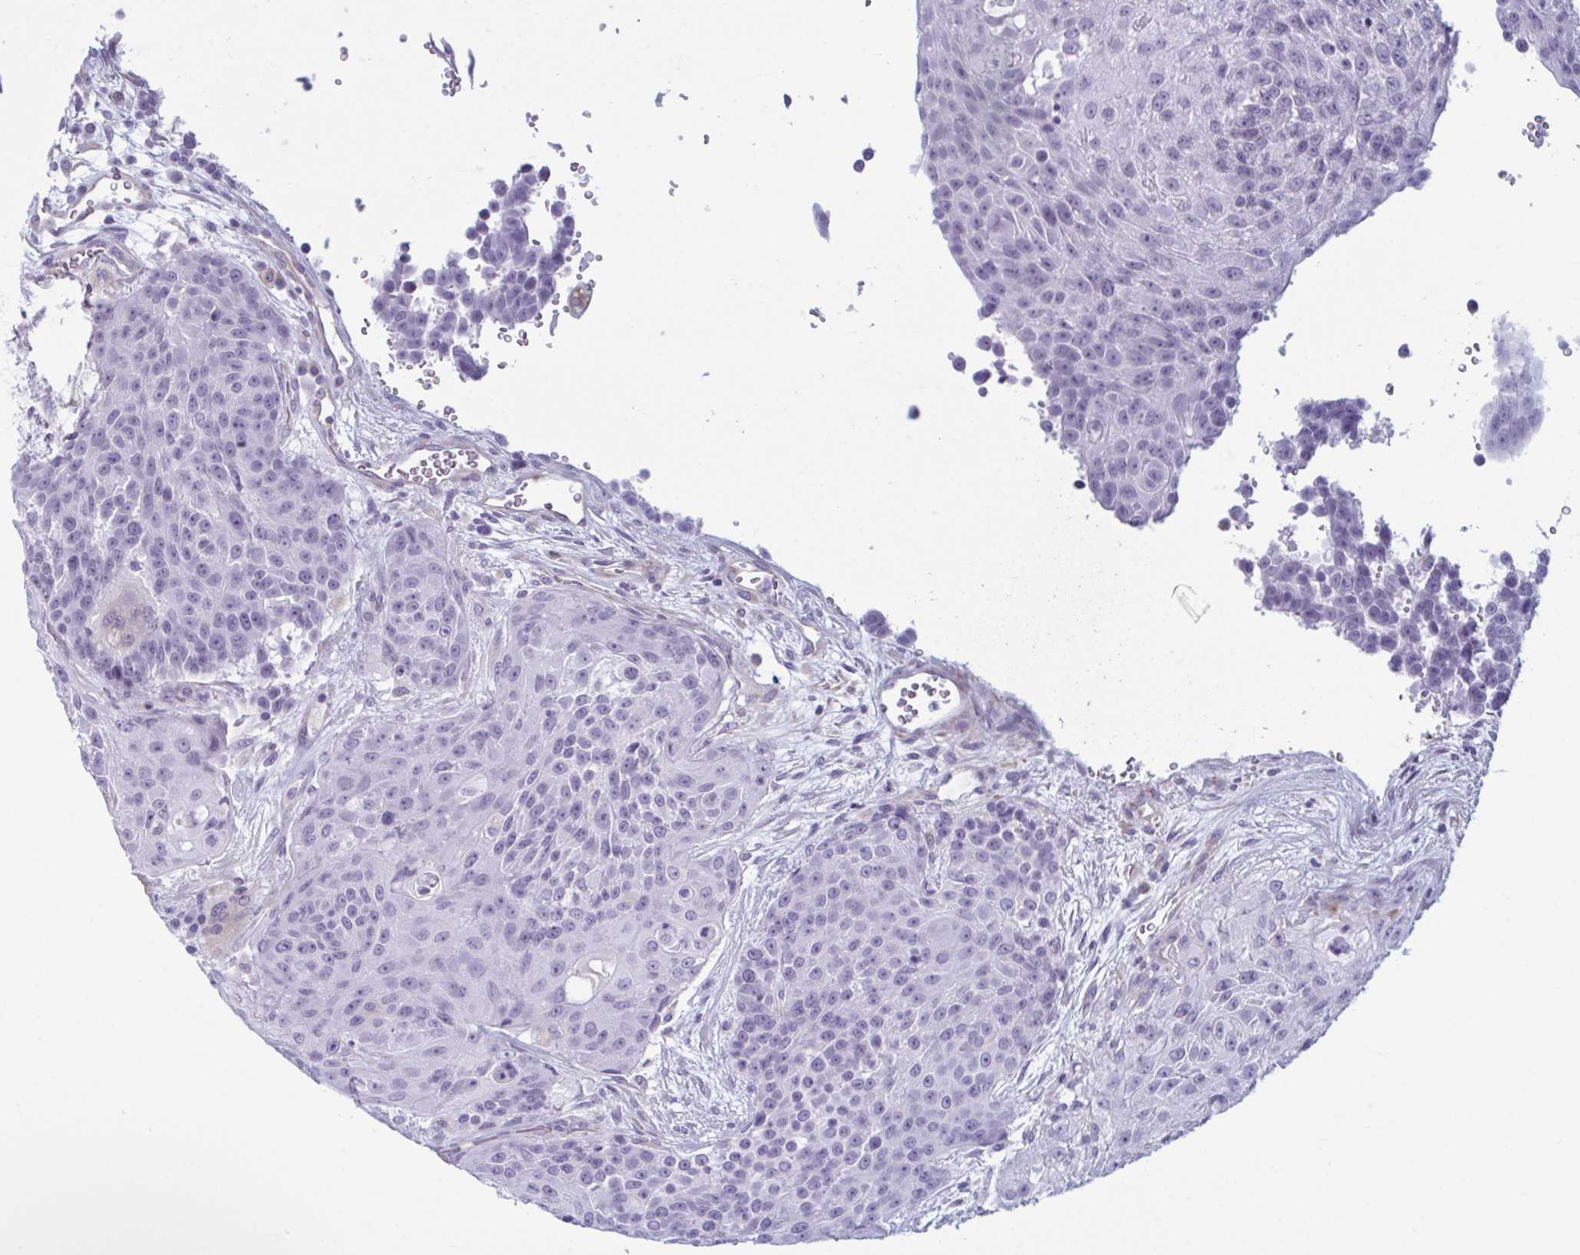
{"staining": {"intensity": "negative", "quantity": "none", "location": "none"}, "tissue": "urothelial cancer", "cell_type": "Tumor cells", "image_type": "cancer", "snomed": [{"axis": "morphology", "description": "Urothelial carcinoma, High grade"}, {"axis": "topography", "description": "Urinary bladder"}], "caption": "The photomicrograph exhibits no significant positivity in tumor cells of urothelial carcinoma (high-grade).", "gene": "OR1L3", "patient": {"sex": "female", "age": 63}}